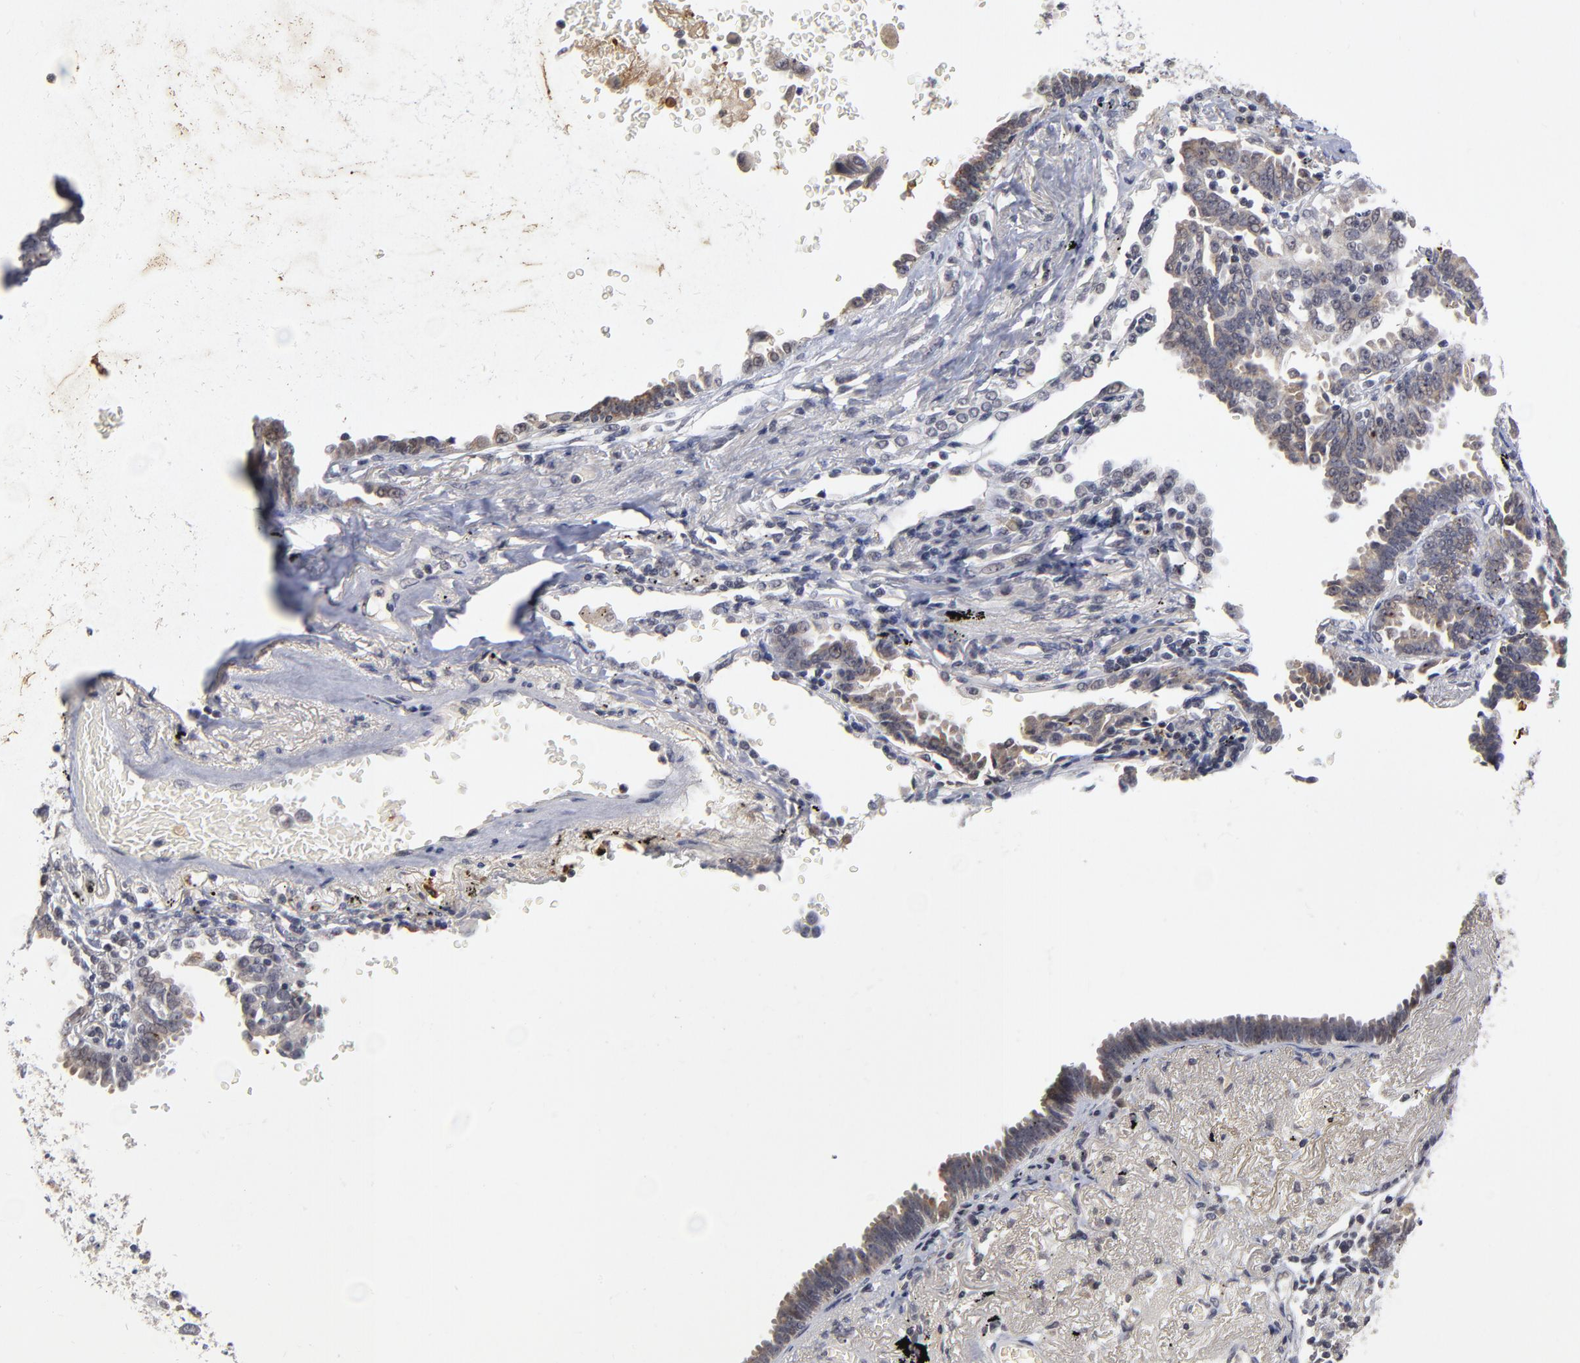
{"staining": {"intensity": "weak", "quantity": ">75%", "location": "cytoplasmic/membranous"}, "tissue": "lung cancer", "cell_type": "Tumor cells", "image_type": "cancer", "snomed": [{"axis": "morphology", "description": "Adenocarcinoma, NOS"}, {"axis": "topography", "description": "Lung"}], "caption": "Human adenocarcinoma (lung) stained with a brown dye demonstrates weak cytoplasmic/membranous positive expression in approximately >75% of tumor cells.", "gene": "WSB1", "patient": {"sex": "female", "age": 64}}